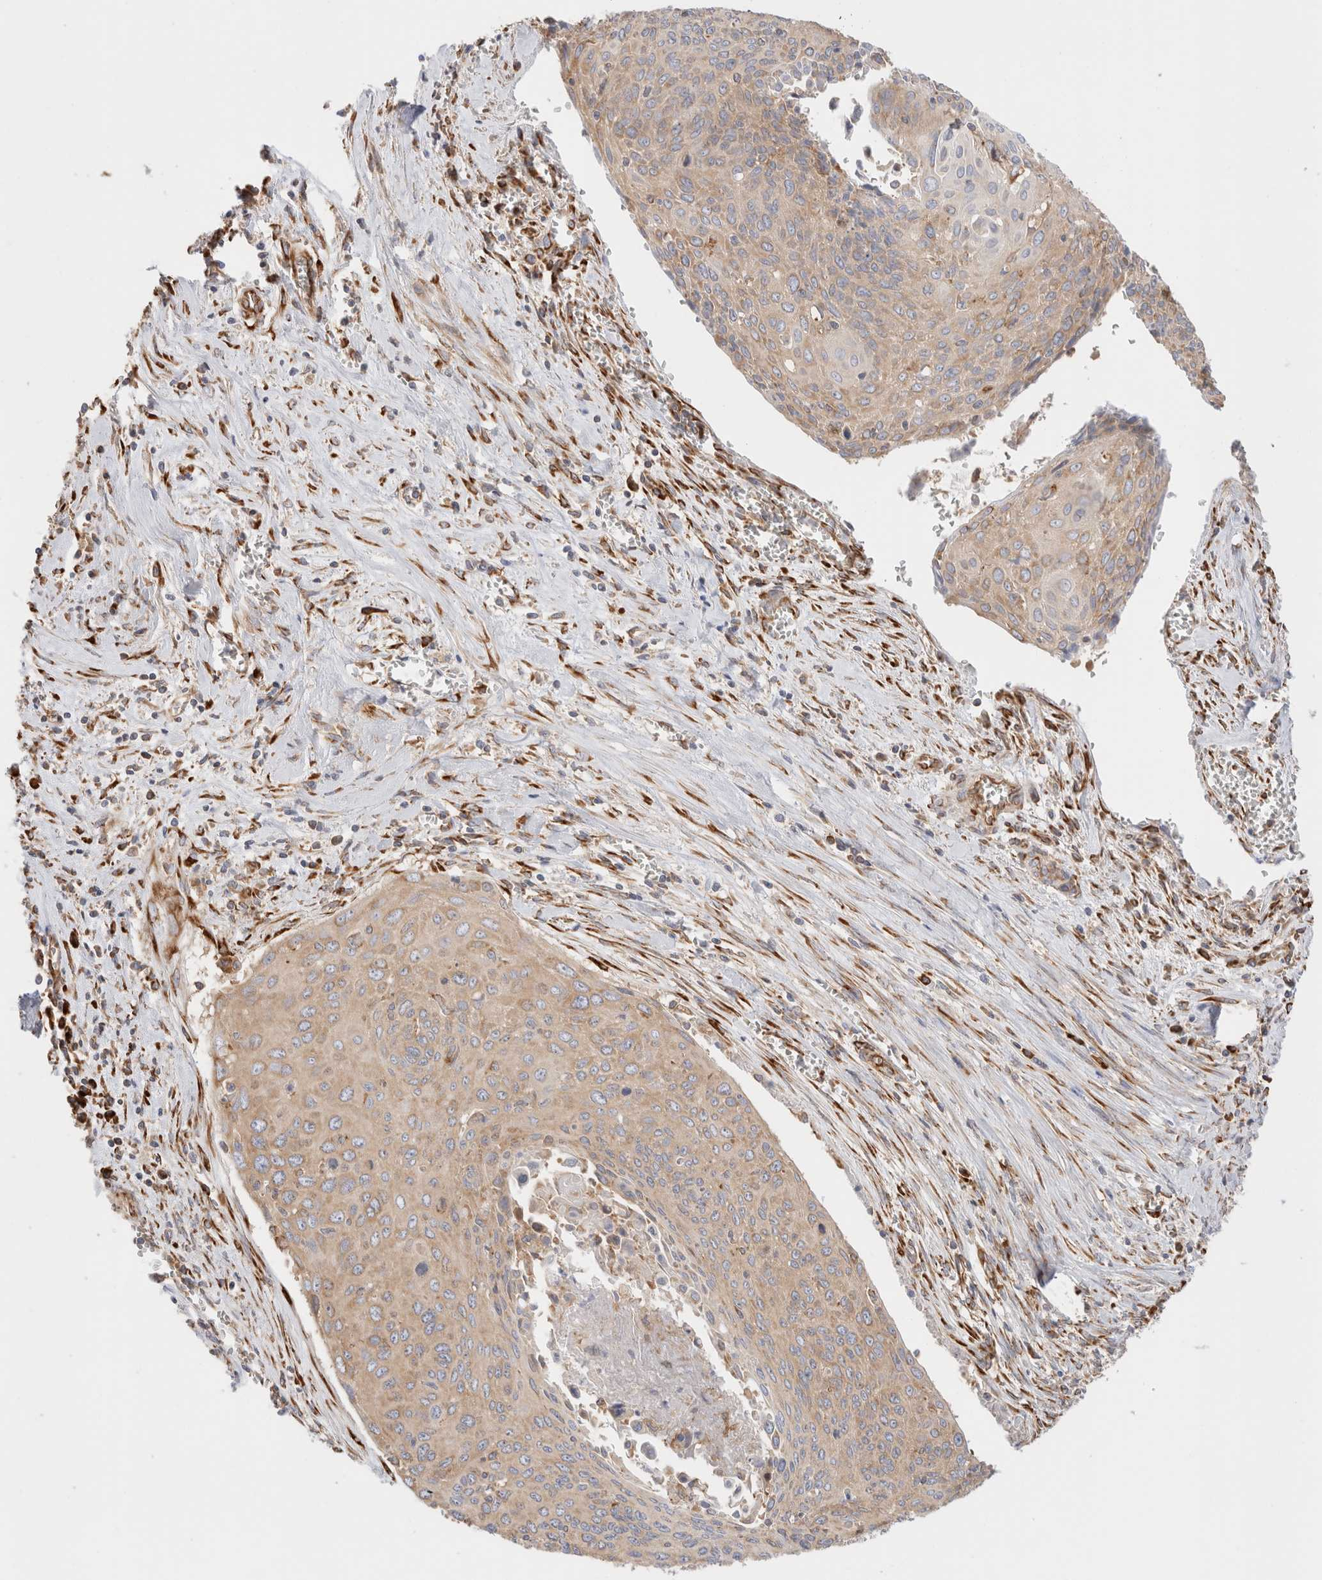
{"staining": {"intensity": "weak", "quantity": ">75%", "location": "cytoplasmic/membranous"}, "tissue": "cervical cancer", "cell_type": "Tumor cells", "image_type": "cancer", "snomed": [{"axis": "morphology", "description": "Squamous cell carcinoma, NOS"}, {"axis": "topography", "description": "Cervix"}], "caption": "Weak cytoplasmic/membranous staining is appreciated in approximately >75% of tumor cells in cervical cancer (squamous cell carcinoma).", "gene": "ZC2HC1A", "patient": {"sex": "female", "age": 55}}